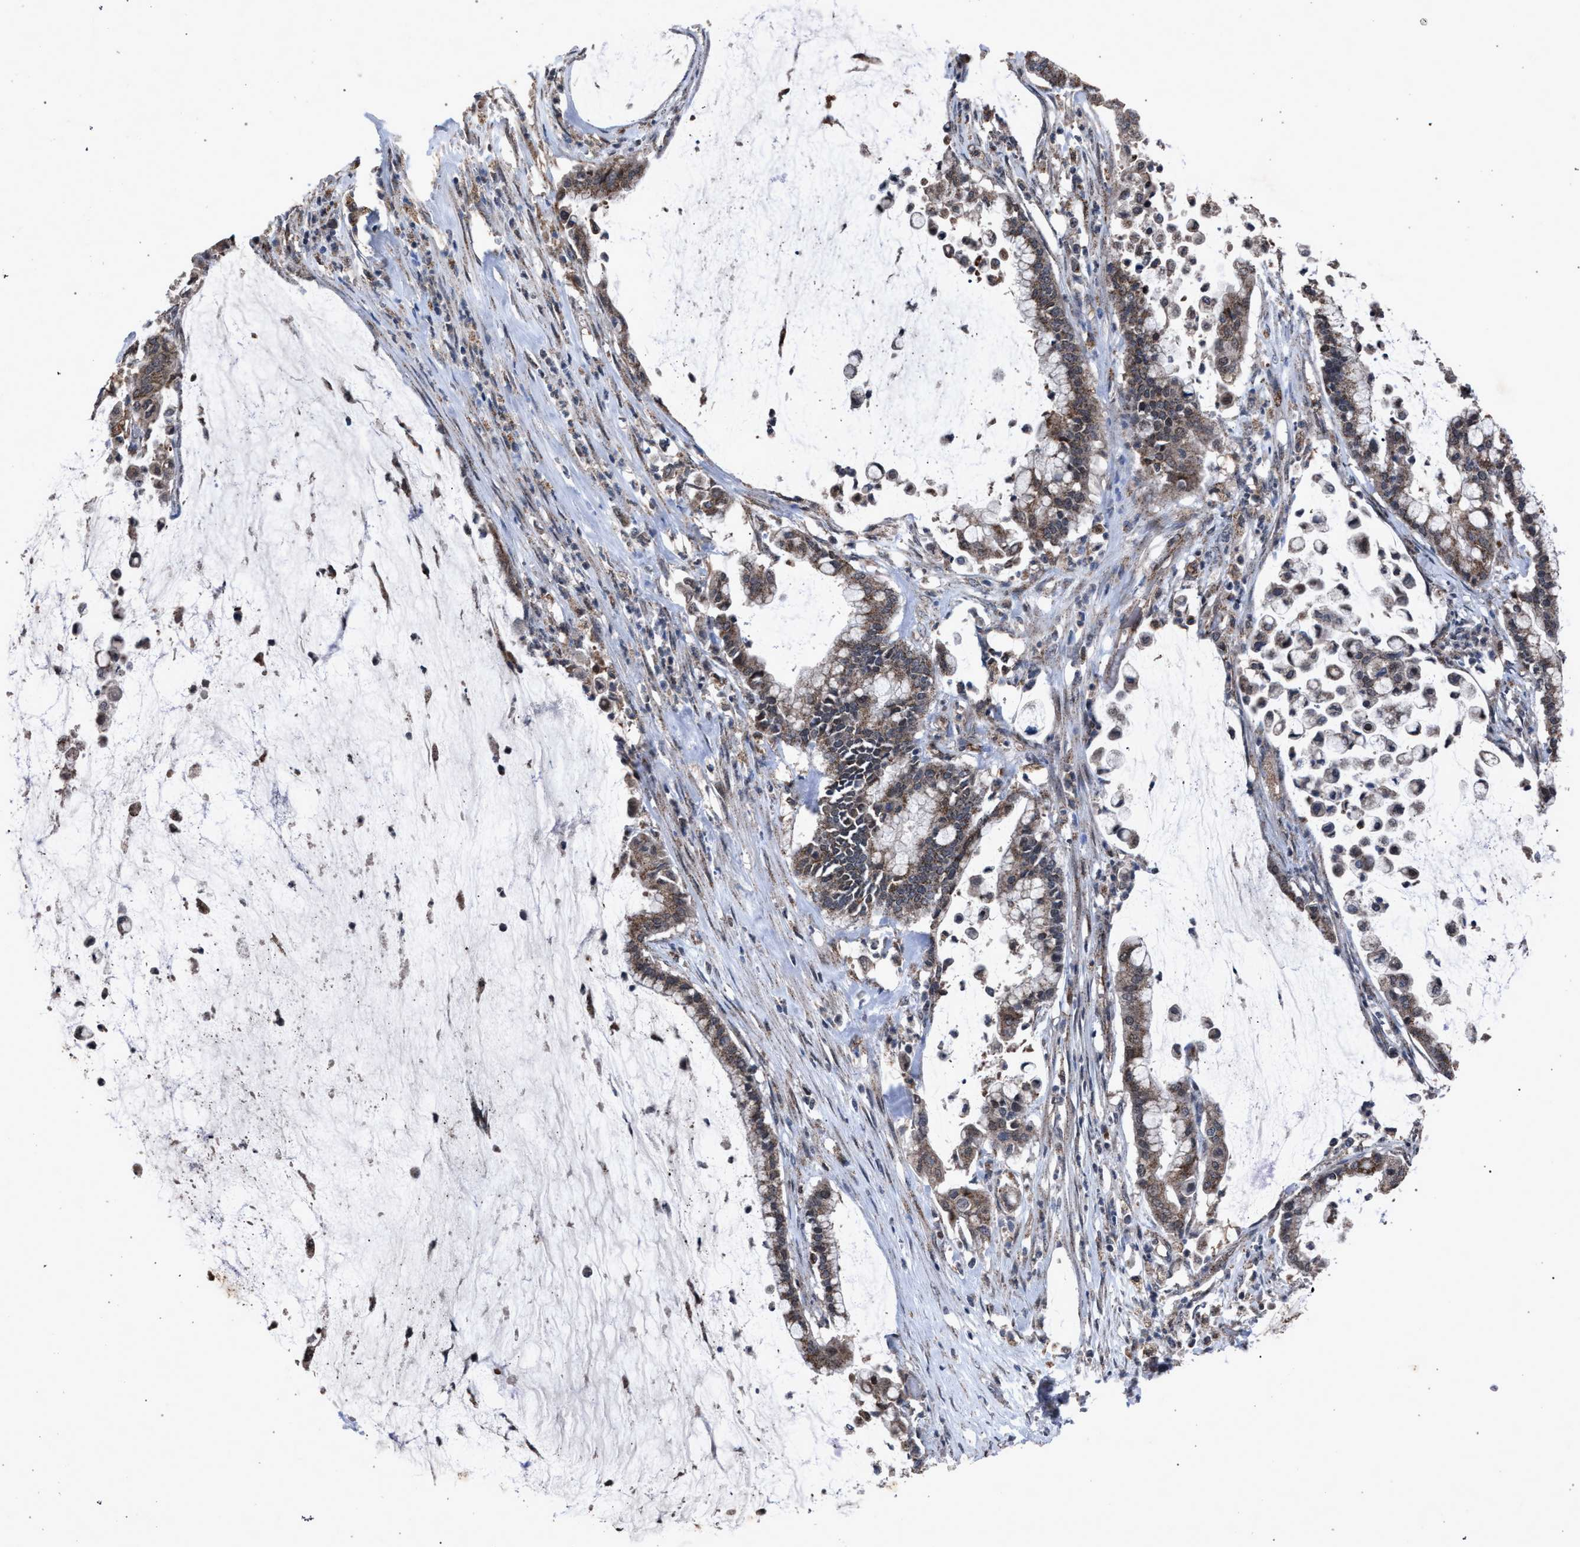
{"staining": {"intensity": "weak", "quantity": ">75%", "location": "cytoplasmic/membranous"}, "tissue": "pancreatic cancer", "cell_type": "Tumor cells", "image_type": "cancer", "snomed": [{"axis": "morphology", "description": "Adenocarcinoma, NOS"}, {"axis": "topography", "description": "Pancreas"}], "caption": "Protein expression analysis of pancreatic cancer reveals weak cytoplasmic/membranous expression in approximately >75% of tumor cells. Immunohistochemistry stains the protein of interest in brown and the nuclei are stained blue.", "gene": "HSD17B4", "patient": {"sex": "male", "age": 41}}